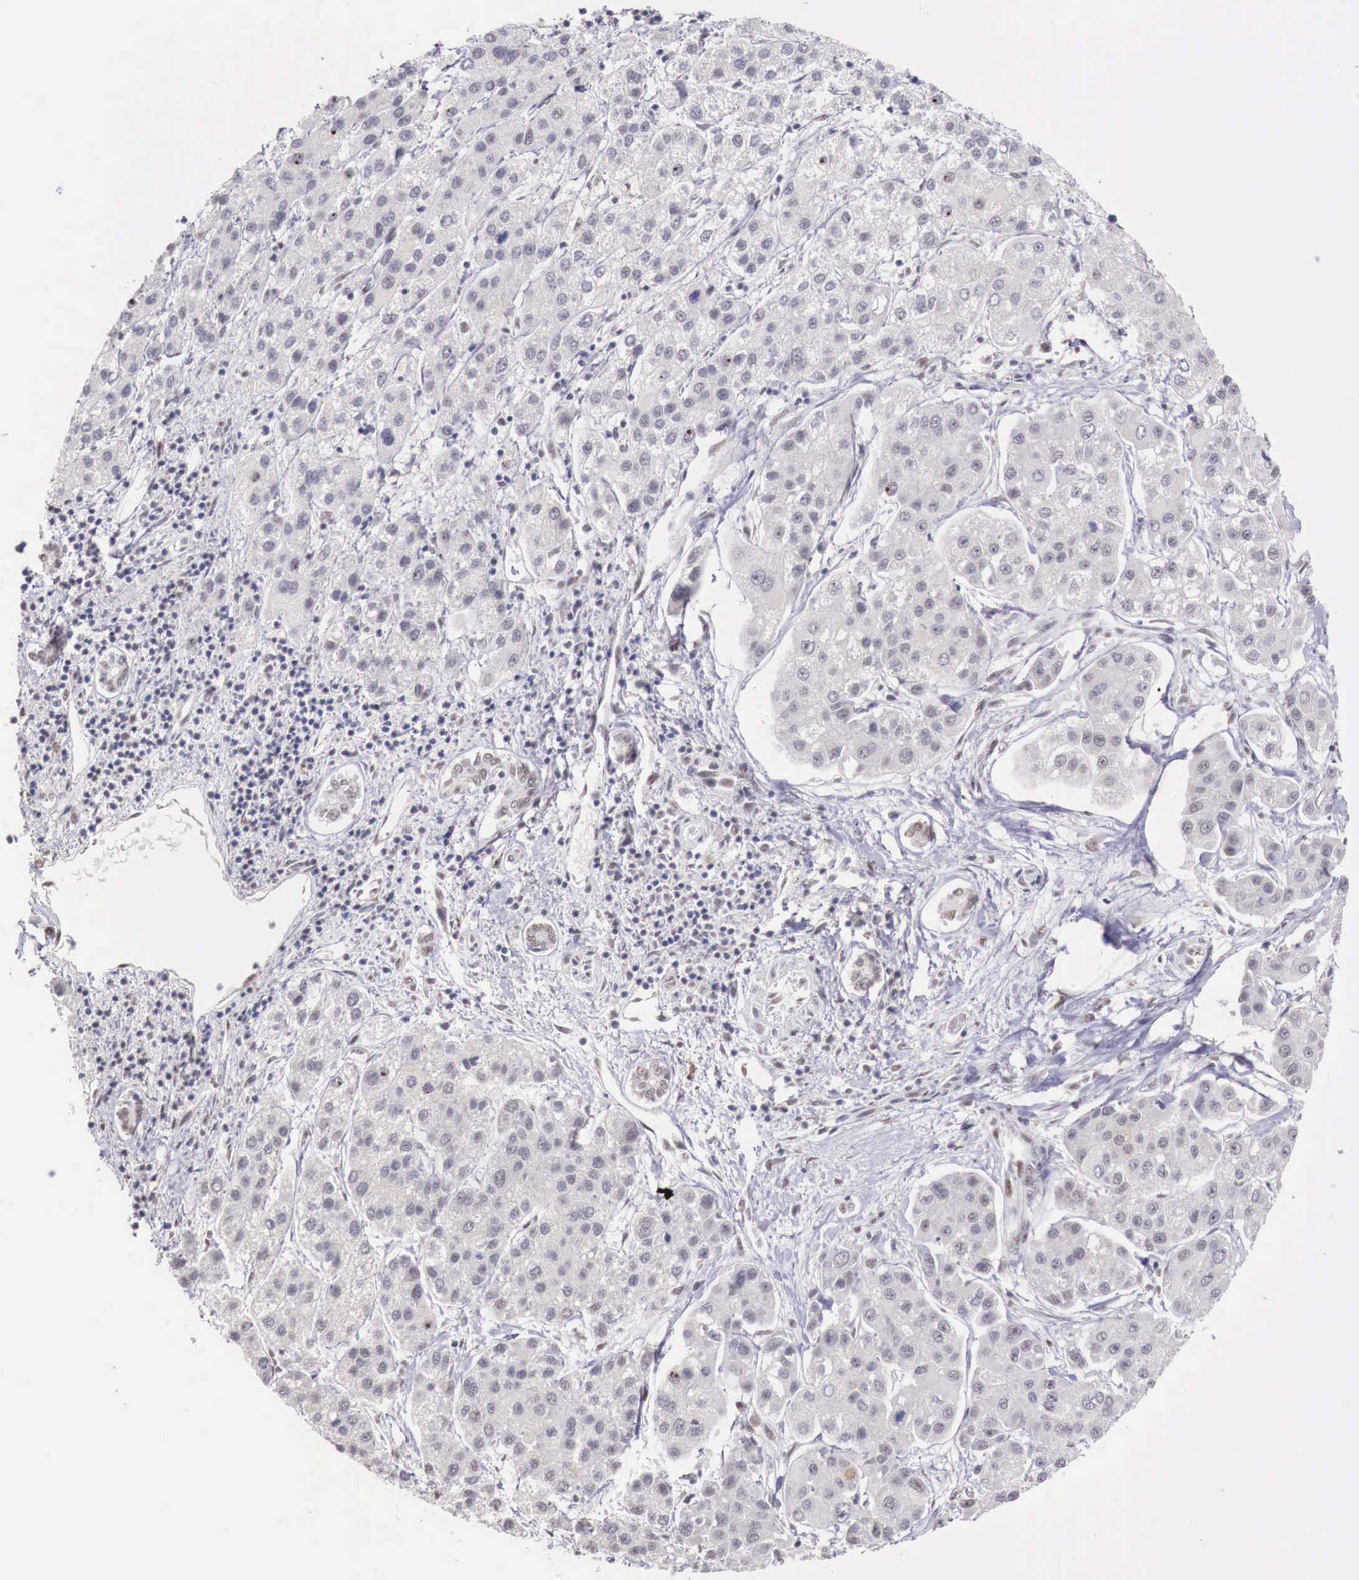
{"staining": {"intensity": "weak", "quantity": "<25%", "location": "nuclear"}, "tissue": "liver cancer", "cell_type": "Tumor cells", "image_type": "cancer", "snomed": [{"axis": "morphology", "description": "Carcinoma, Hepatocellular, NOS"}, {"axis": "topography", "description": "Liver"}], "caption": "Image shows no protein expression in tumor cells of liver cancer tissue.", "gene": "FOXP2", "patient": {"sex": "female", "age": 85}}